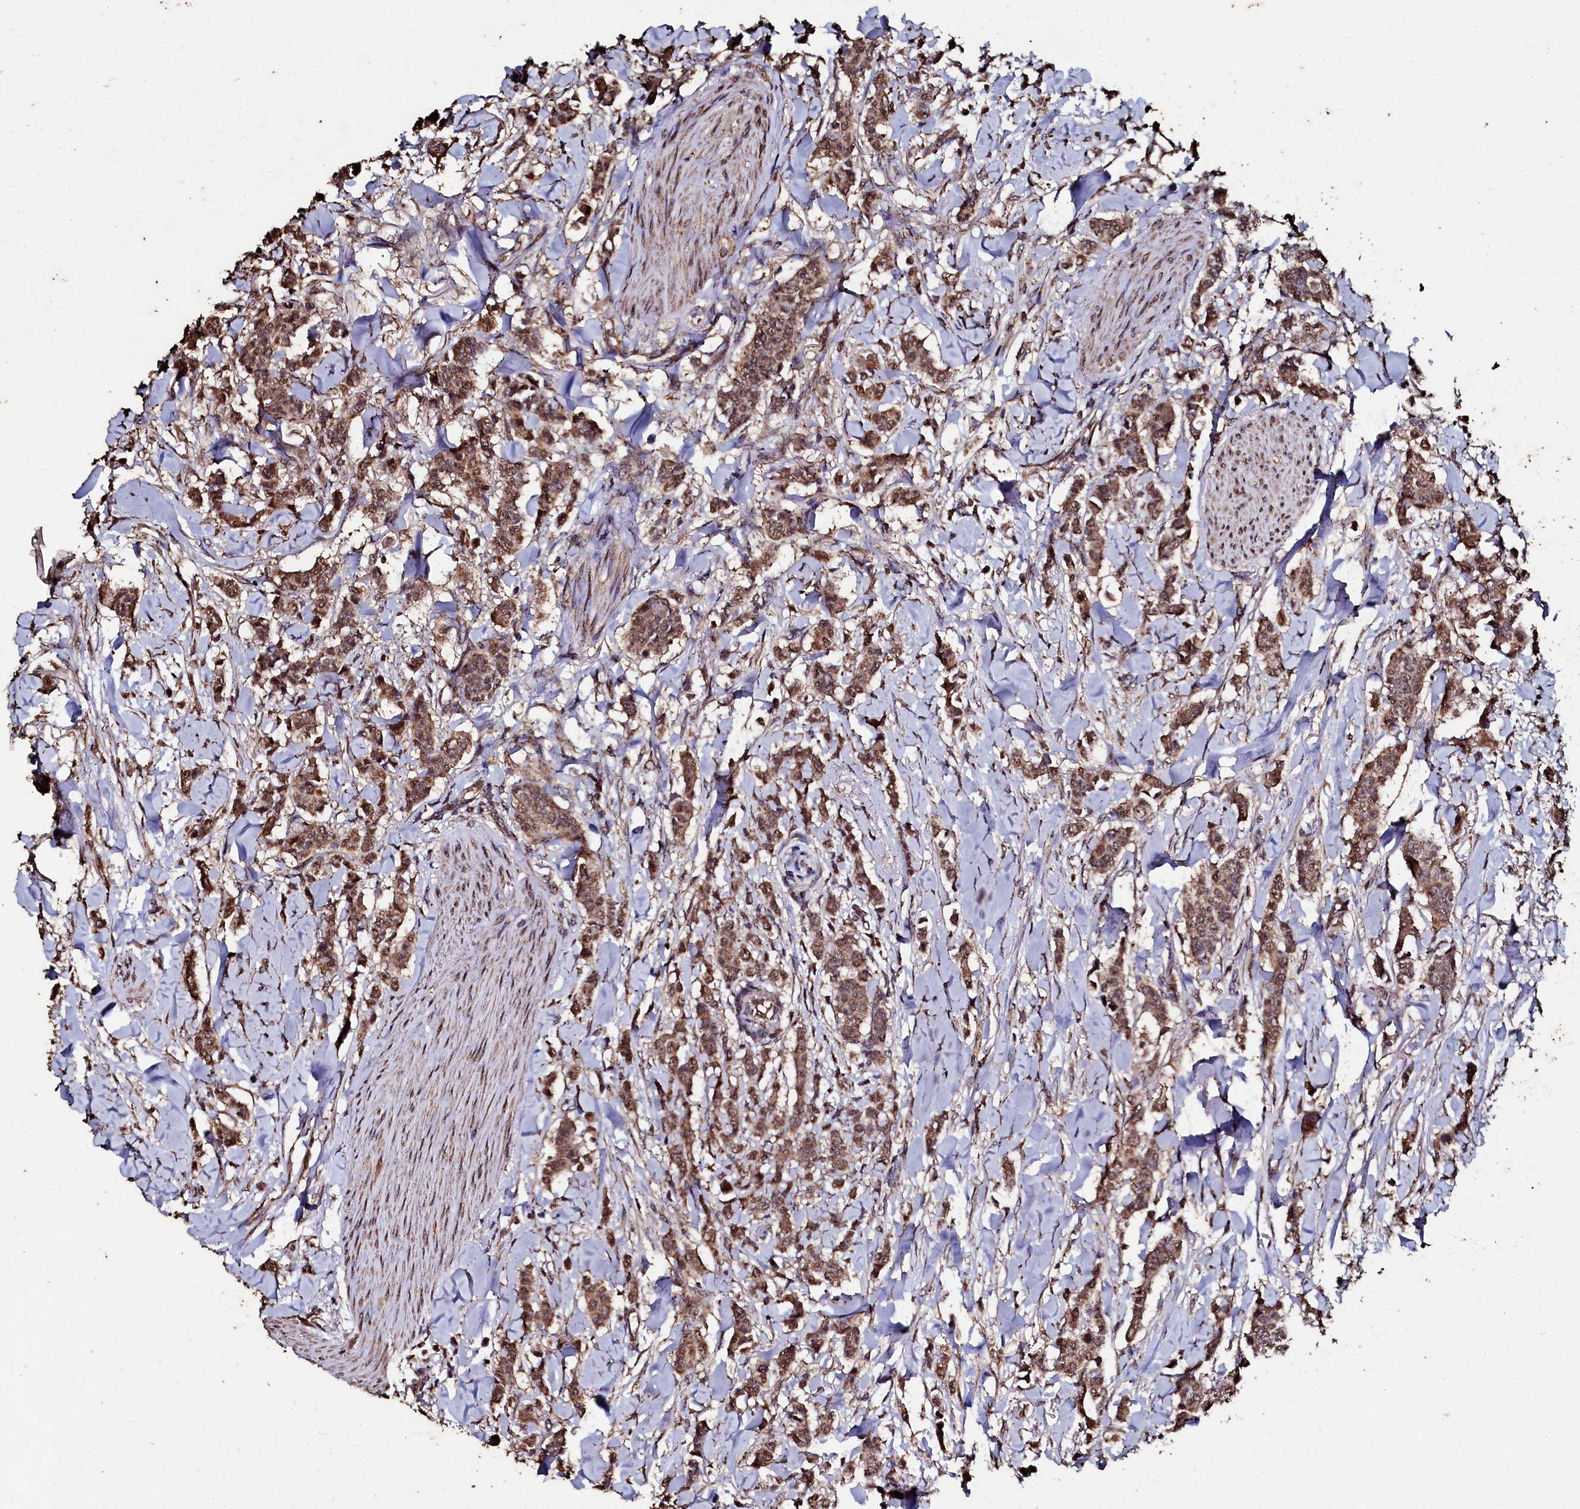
{"staining": {"intensity": "moderate", "quantity": ">75%", "location": "cytoplasmic/membranous,nuclear"}, "tissue": "breast cancer", "cell_type": "Tumor cells", "image_type": "cancer", "snomed": [{"axis": "morphology", "description": "Duct carcinoma"}, {"axis": "topography", "description": "Breast"}], "caption": "Human infiltrating ductal carcinoma (breast) stained with a brown dye exhibits moderate cytoplasmic/membranous and nuclear positive expression in approximately >75% of tumor cells.", "gene": "FAAP24", "patient": {"sex": "female", "age": 40}}